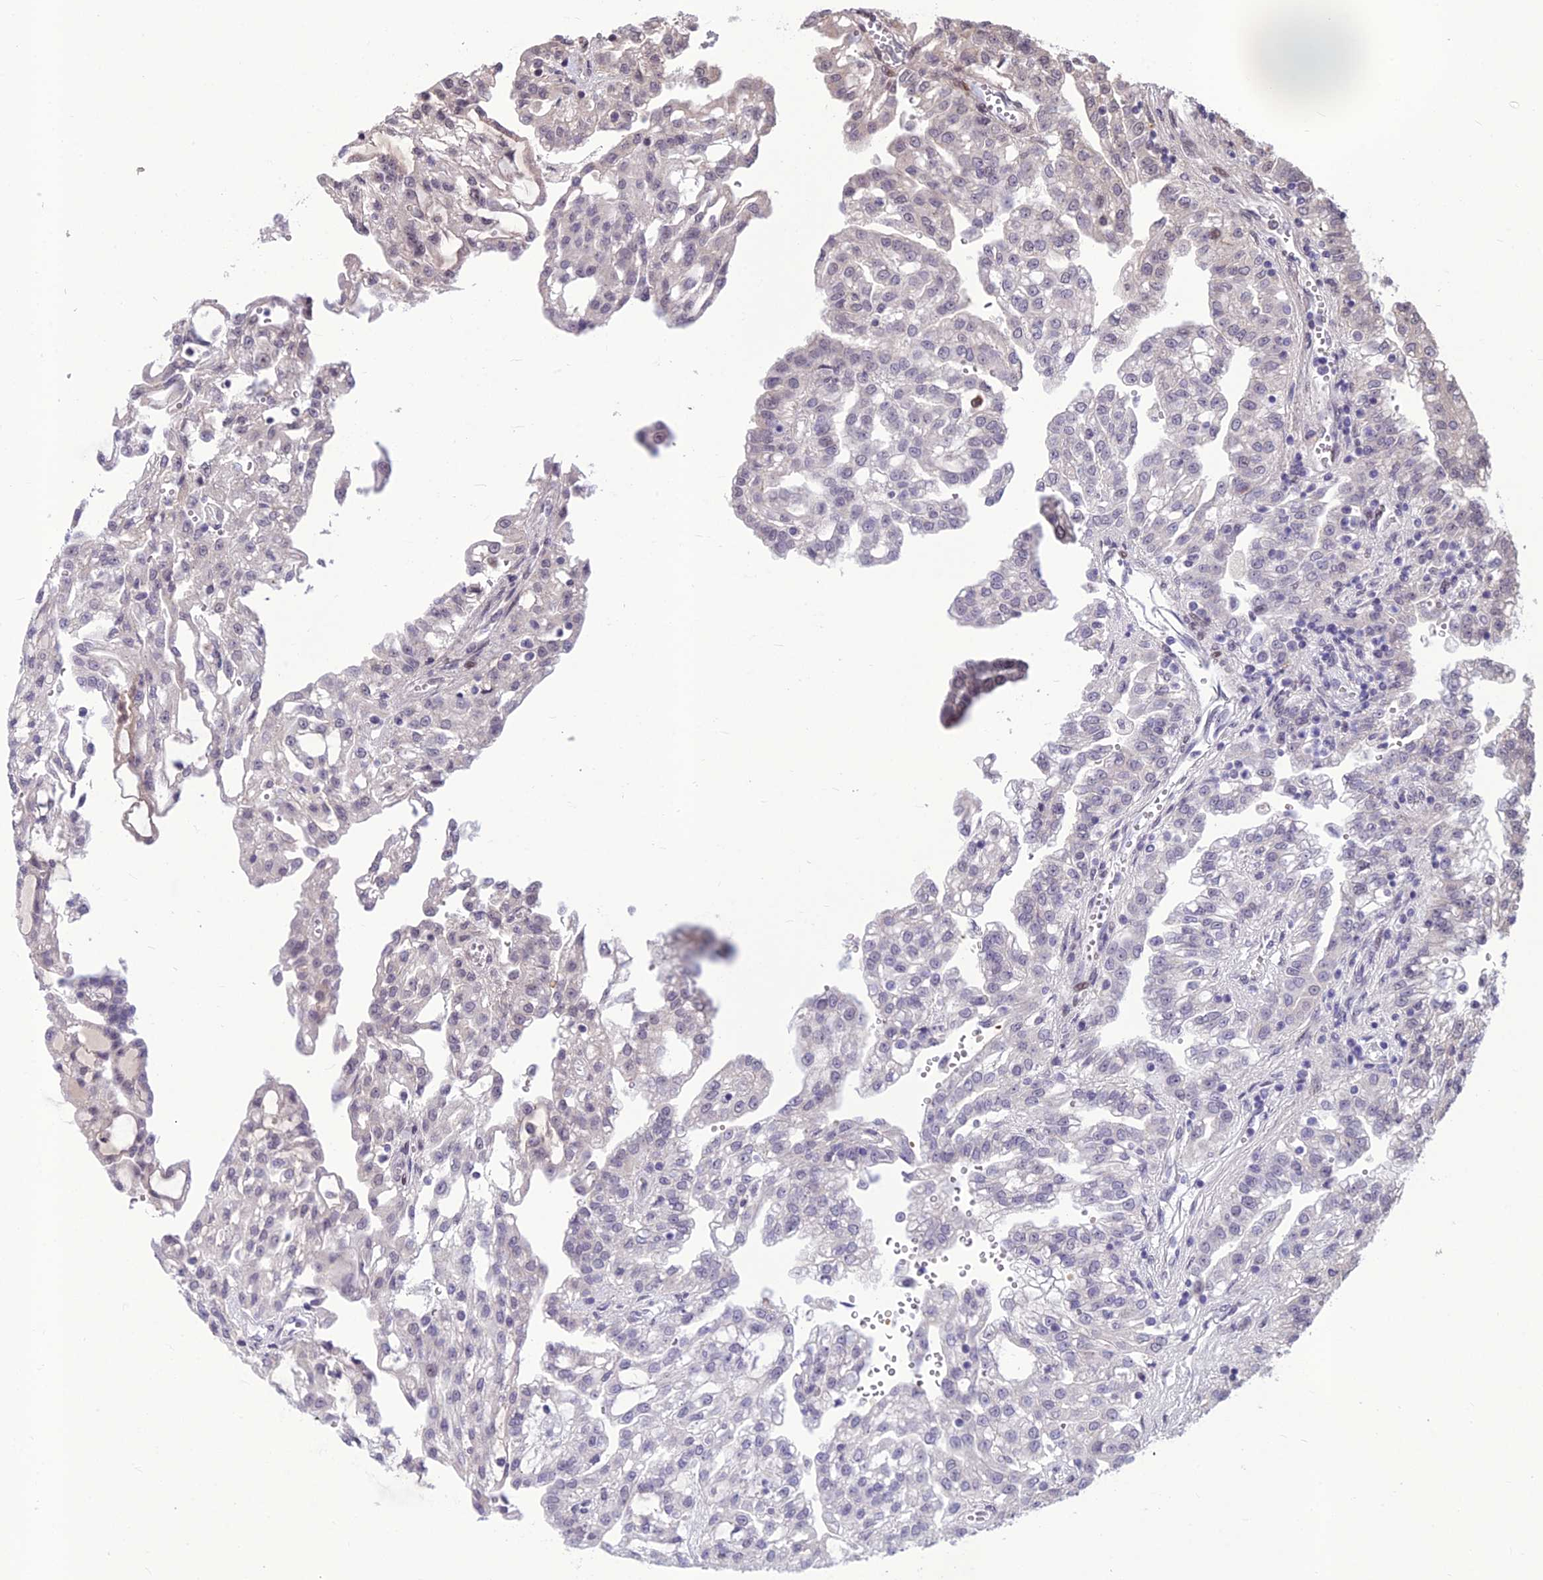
{"staining": {"intensity": "negative", "quantity": "none", "location": "none"}, "tissue": "renal cancer", "cell_type": "Tumor cells", "image_type": "cancer", "snomed": [{"axis": "morphology", "description": "Adenocarcinoma, NOS"}, {"axis": "topography", "description": "Kidney"}], "caption": "A high-resolution micrograph shows immunohistochemistry staining of renal adenocarcinoma, which displays no significant expression in tumor cells. (Immunohistochemistry, brightfield microscopy, high magnification).", "gene": "FBRS", "patient": {"sex": "male", "age": 63}}